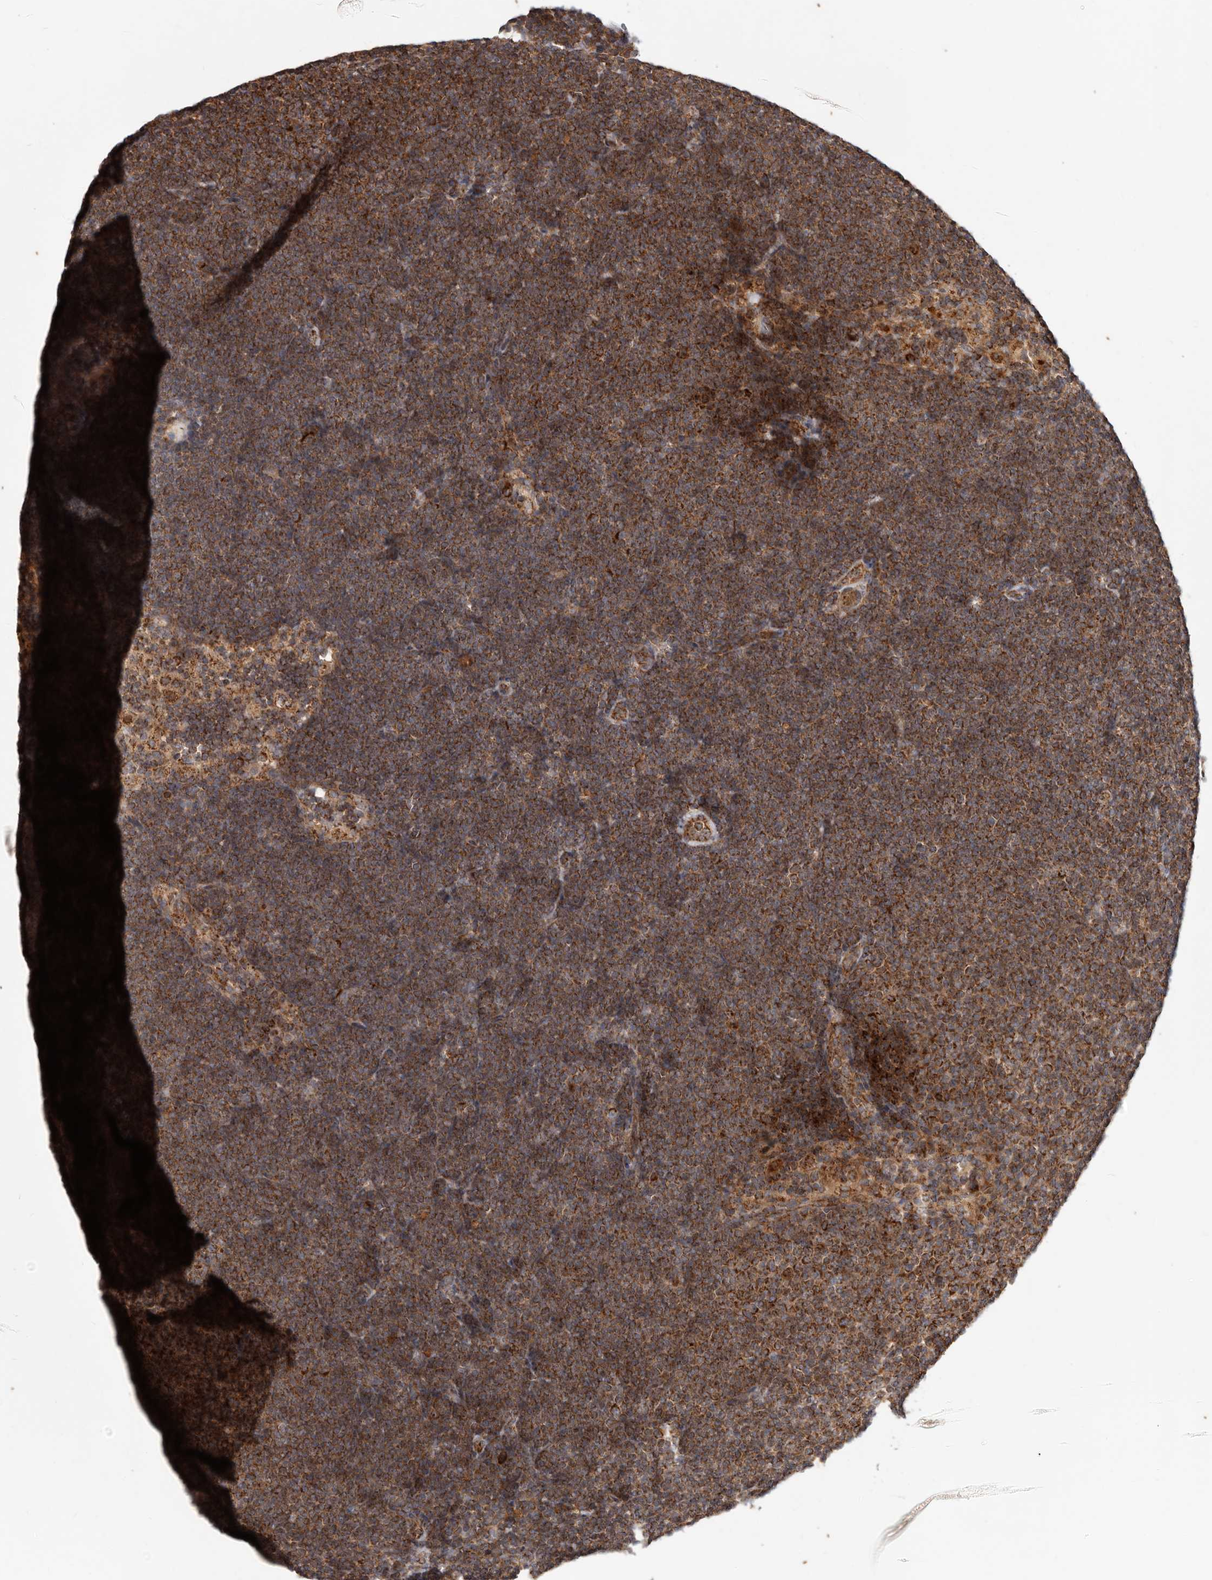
{"staining": {"intensity": "strong", "quantity": ">75%", "location": "cytoplasmic/membranous"}, "tissue": "lymphoma", "cell_type": "Tumor cells", "image_type": "cancer", "snomed": [{"axis": "morphology", "description": "Malignant lymphoma, non-Hodgkin's type, Low grade"}, {"axis": "topography", "description": "Lymph node"}], "caption": "Protein expression analysis of human malignant lymphoma, non-Hodgkin's type (low-grade) reveals strong cytoplasmic/membranous positivity in approximately >75% of tumor cells.", "gene": "MRPS10", "patient": {"sex": "female", "age": 53}}